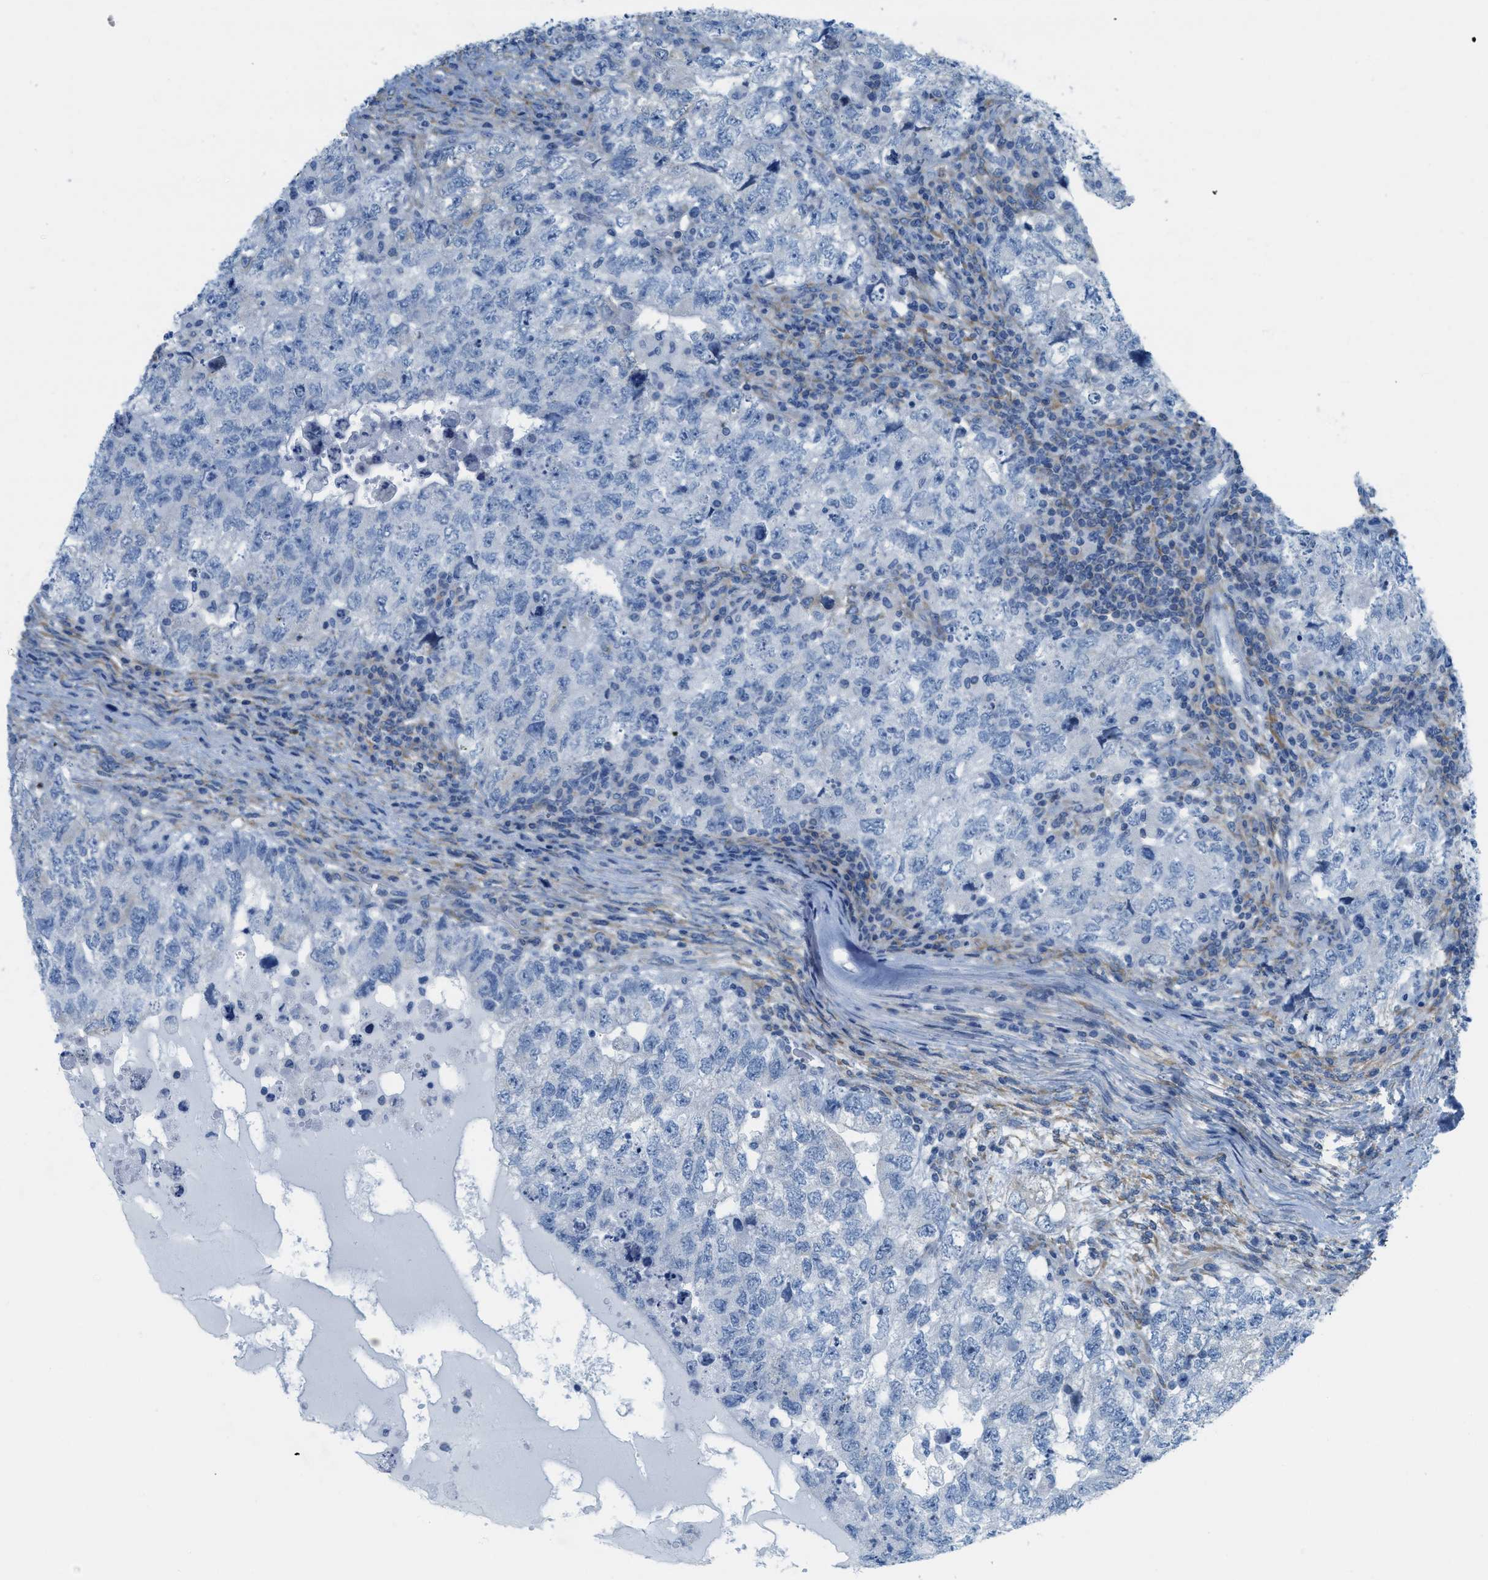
{"staining": {"intensity": "negative", "quantity": "none", "location": "none"}, "tissue": "testis cancer", "cell_type": "Tumor cells", "image_type": "cancer", "snomed": [{"axis": "morphology", "description": "Carcinoma, Embryonal, NOS"}, {"axis": "topography", "description": "Testis"}], "caption": "Immunohistochemistry photomicrograph of human testis embryonal carcinoma stained for a protein (brown), which displays no positivity in tumor cells.", "gene": "ASGR1", "patient": {"sex": "male", "age": 36}}